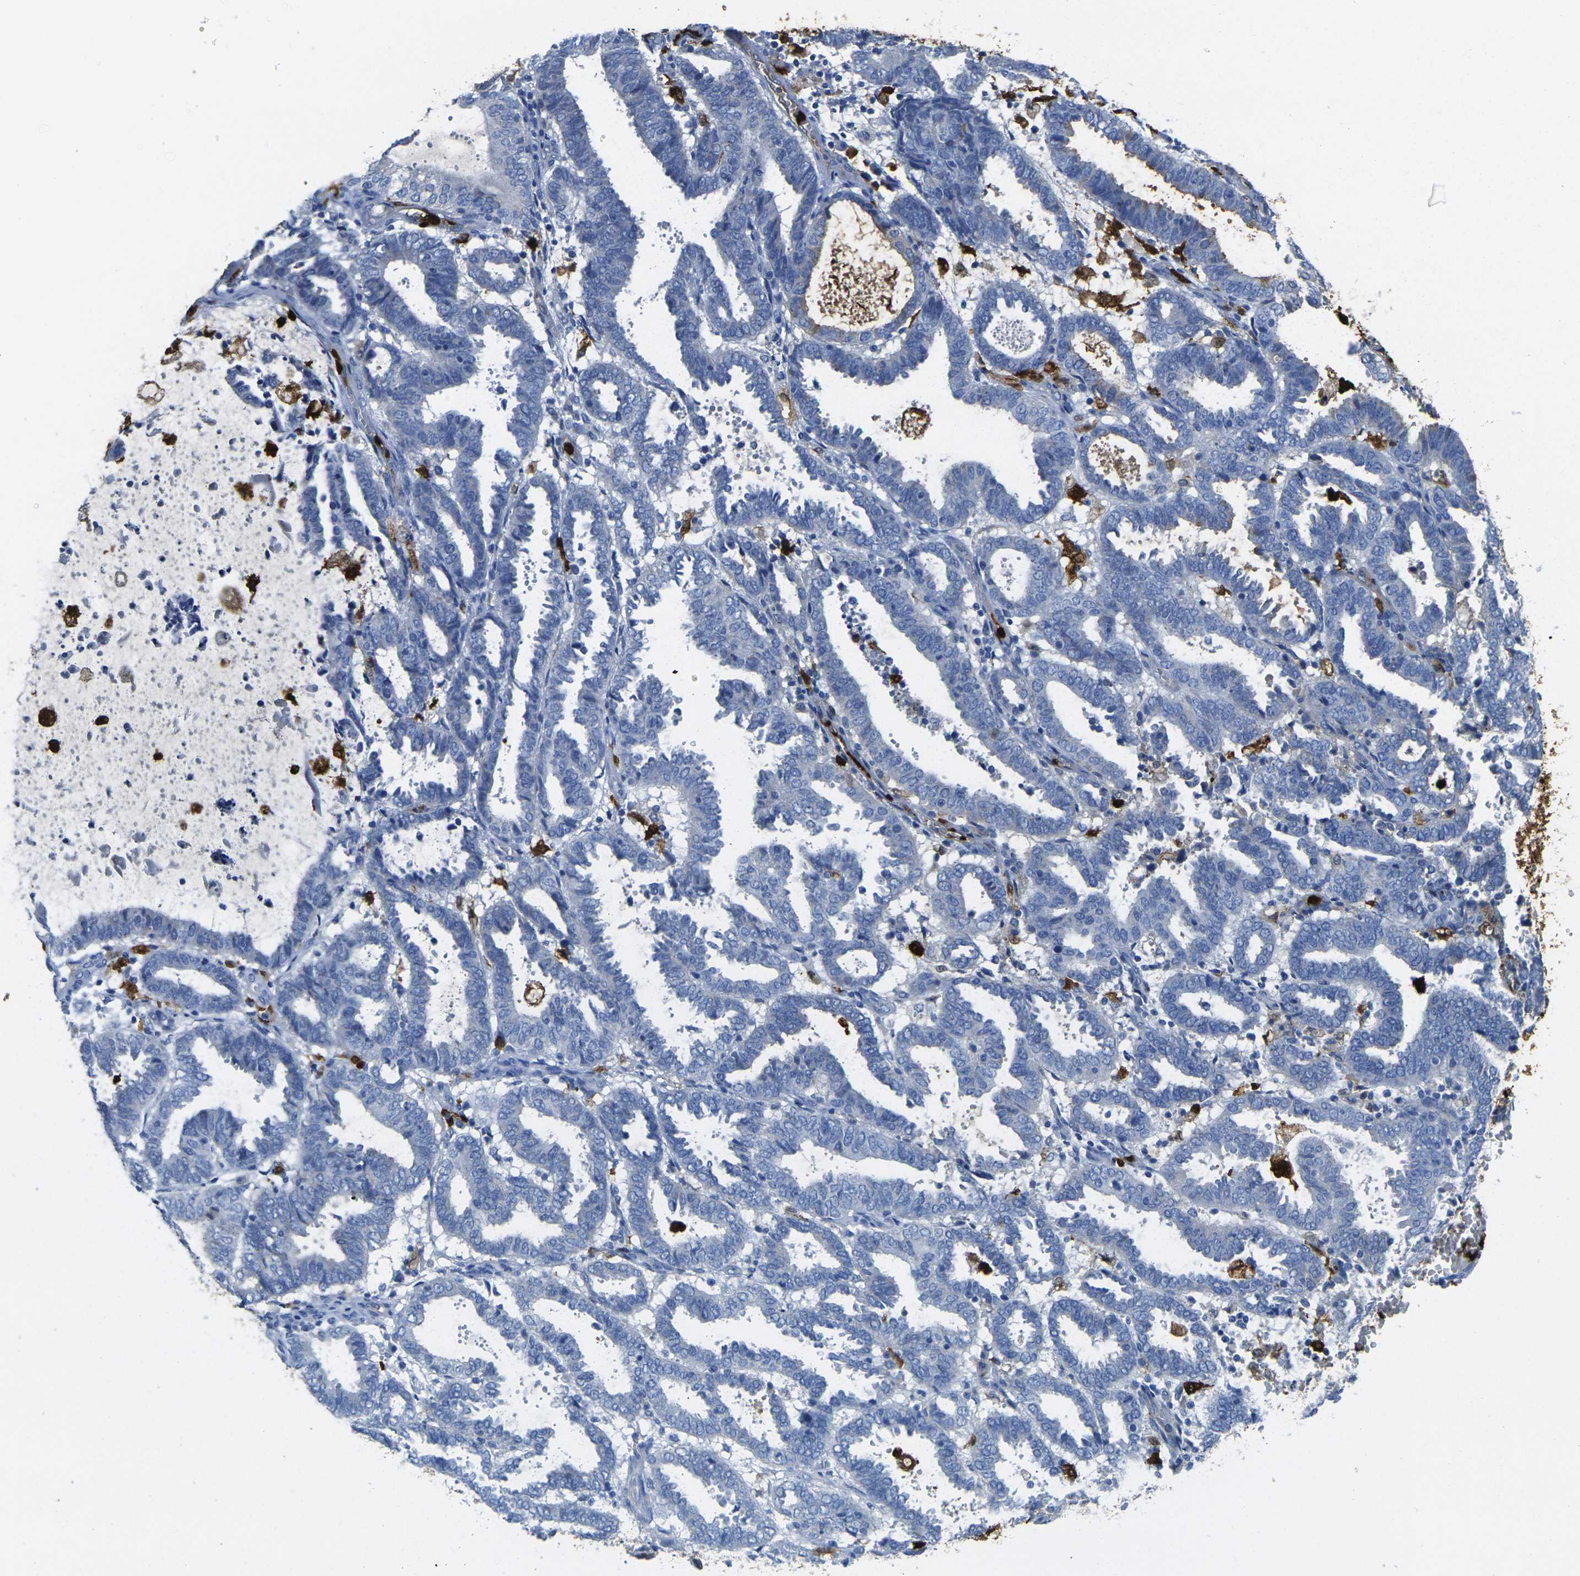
{"staining": {"intensity": "negative", "quantity": "none", "location": "none"}, "tissue": "endometrial cancer", "cell_type": "Tumor cells", "image_type": "cancer", "snomed": [{"axis": "morphology", "description": "Adenocarcinoma, NOS"}, {"axis": "topography", "description": "Uterus"}], "caption": "There is no significant staining in tumor cells of adenocarcinoma (endometrial).", "gene": "S100A9", "patient": {"sex": "female", "age": 83}}